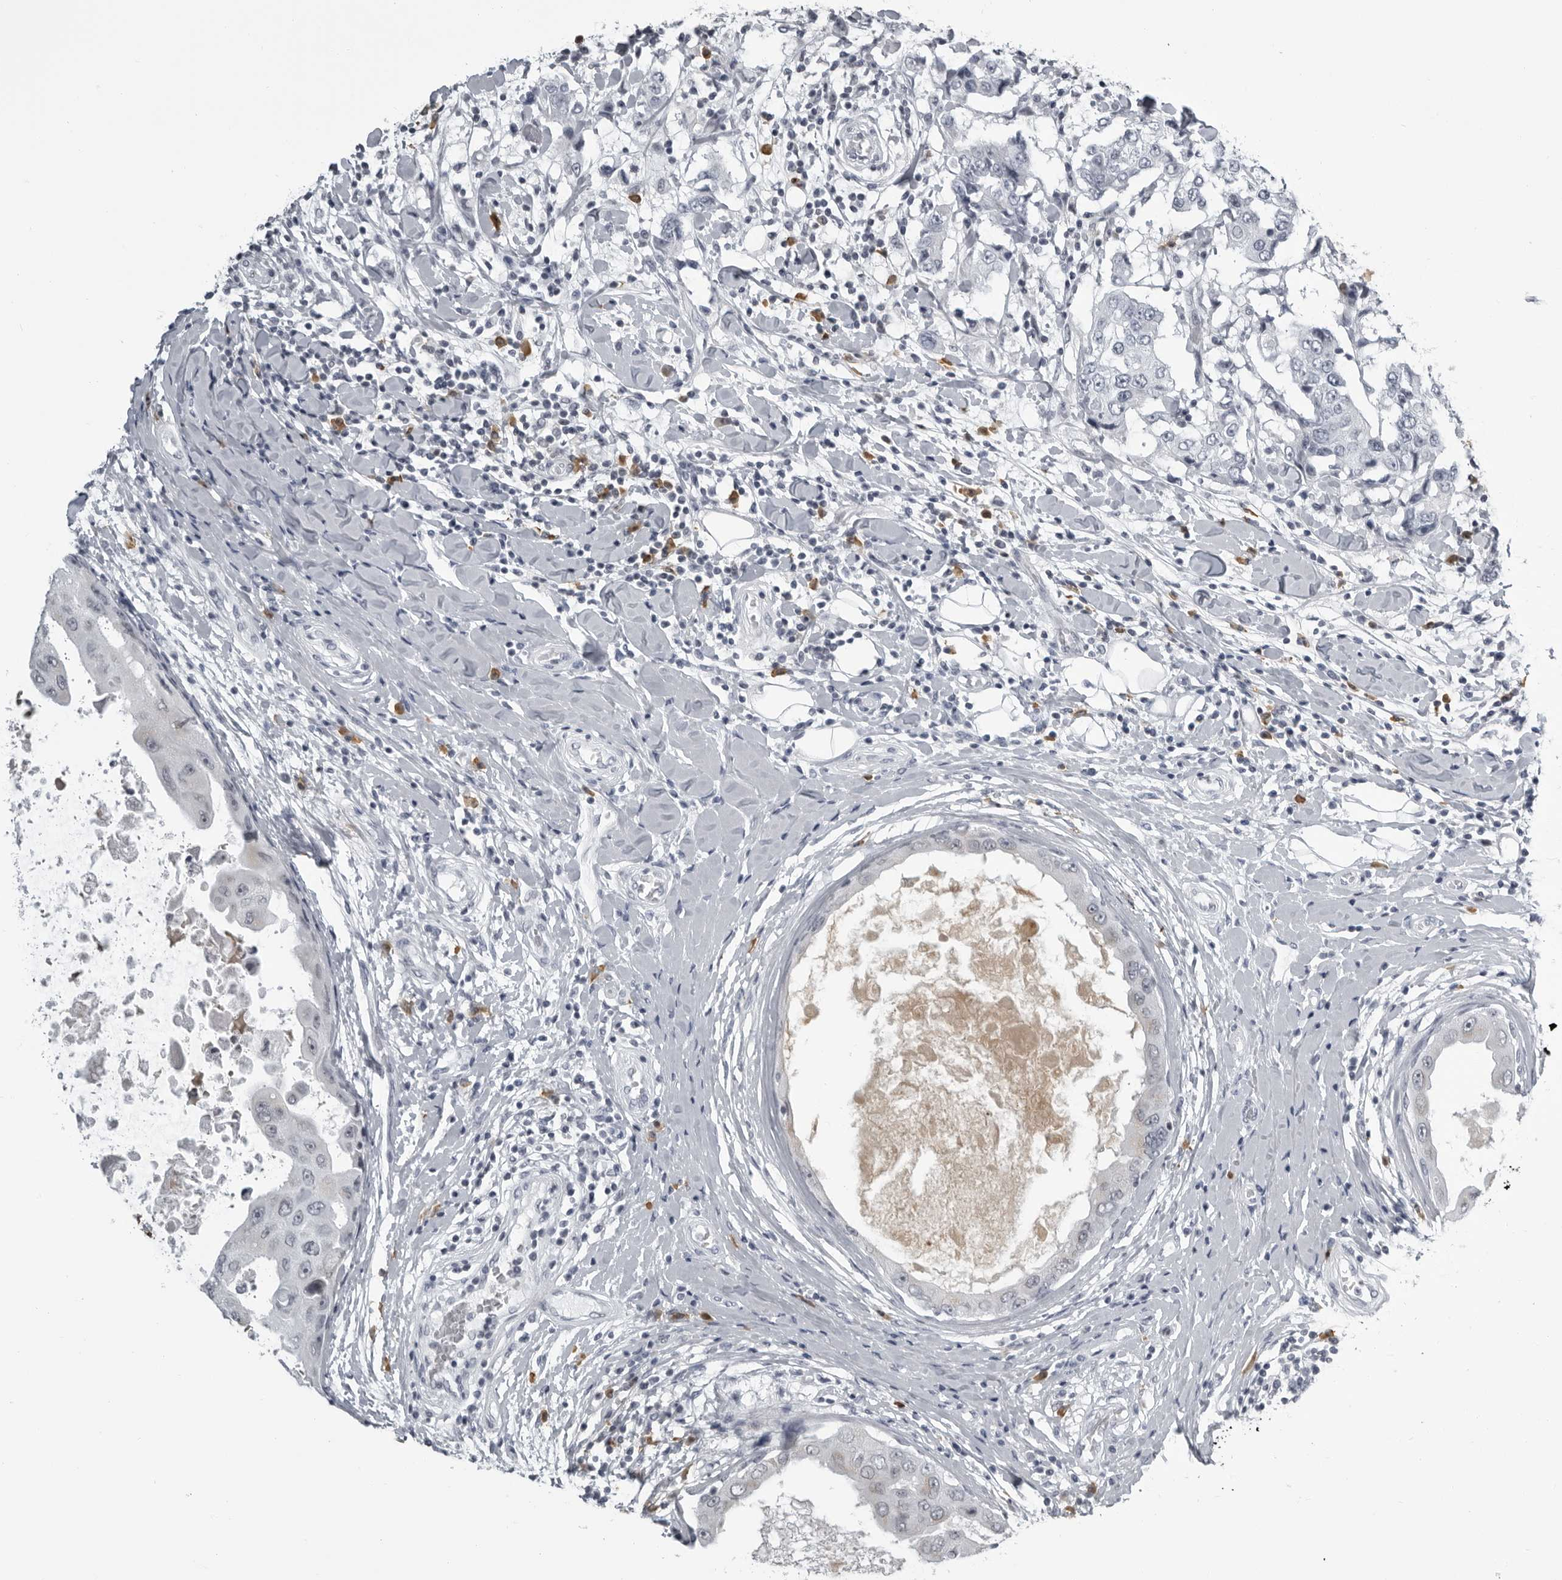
{"staining": {"intensity": "negative", "quantity": "none", "location": "none"}, "tissue": "breast cancer", "cell_type": "Tumor cells", "image_type": "cancer", "snomed": [{"axis": "morphology", "description": "Duct carcinoma"}, {"axis": "topography", "description": "Breast"}], "caption": "Protein analysis of breast cancer (invasive ductal carcinoma) reveals no significant staining in tumor cells.", "gene": "RTCA", "patient": {"sex": "female", "age": 27}}